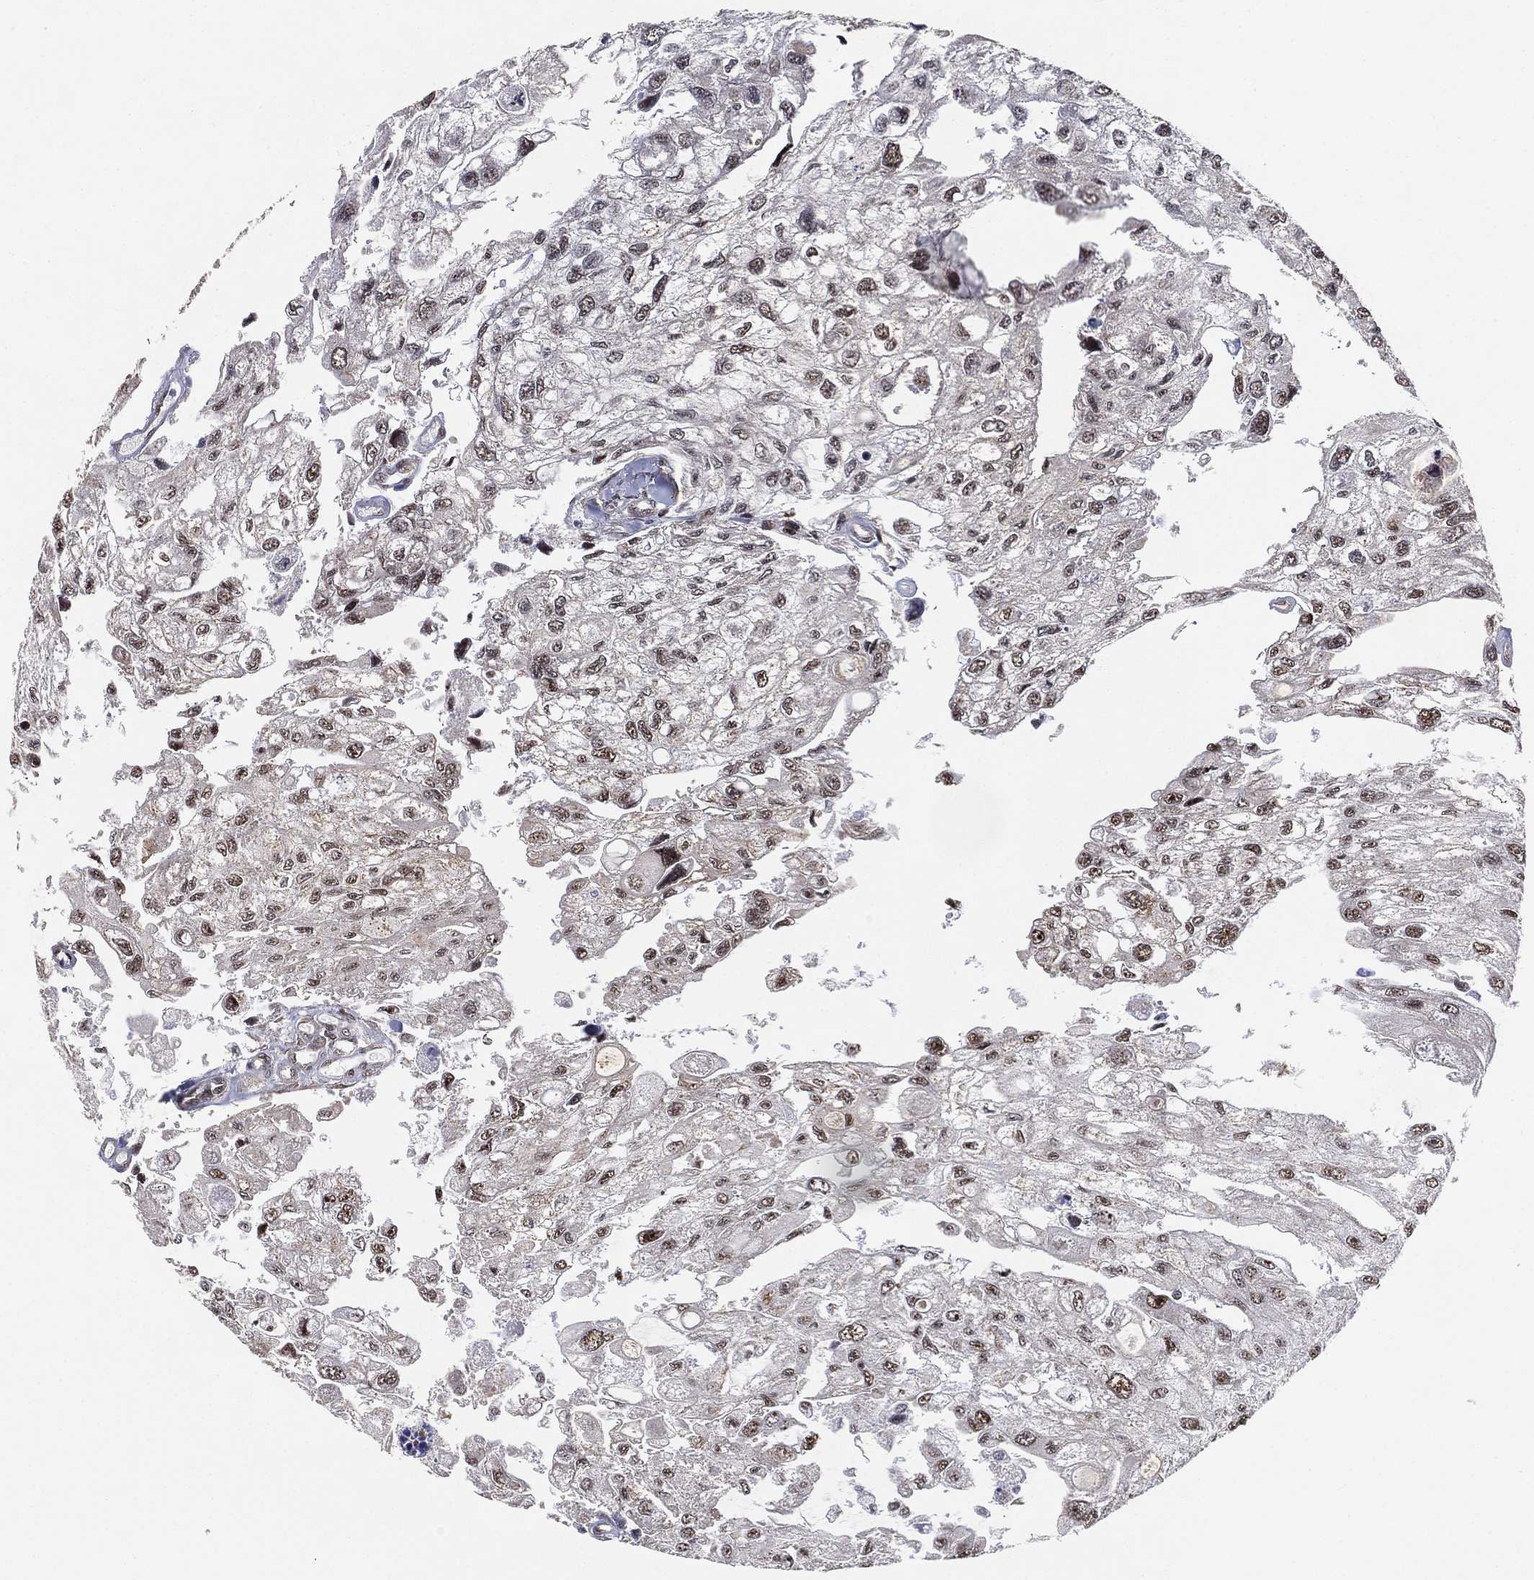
{"staining": {"intensity": "moderate", "quantity": ">75%", "location": "nuclear"}, "tissue": "urothelial cancer", "cell_type": "Tumor cells", "image_type": "cancer", "snomed": [{"axis": "morphology", "description": "Urothelial carcinoma, High grade"}, {"axis": "topography", "description": "Urinary bladder"}], "caption": "Moderate nuclear protein positivity is appreciated in about >75% of tumor cells in urothelial cancer.", "gene": "RSRC2", "patient": {"sex": "male", "age": 59}}